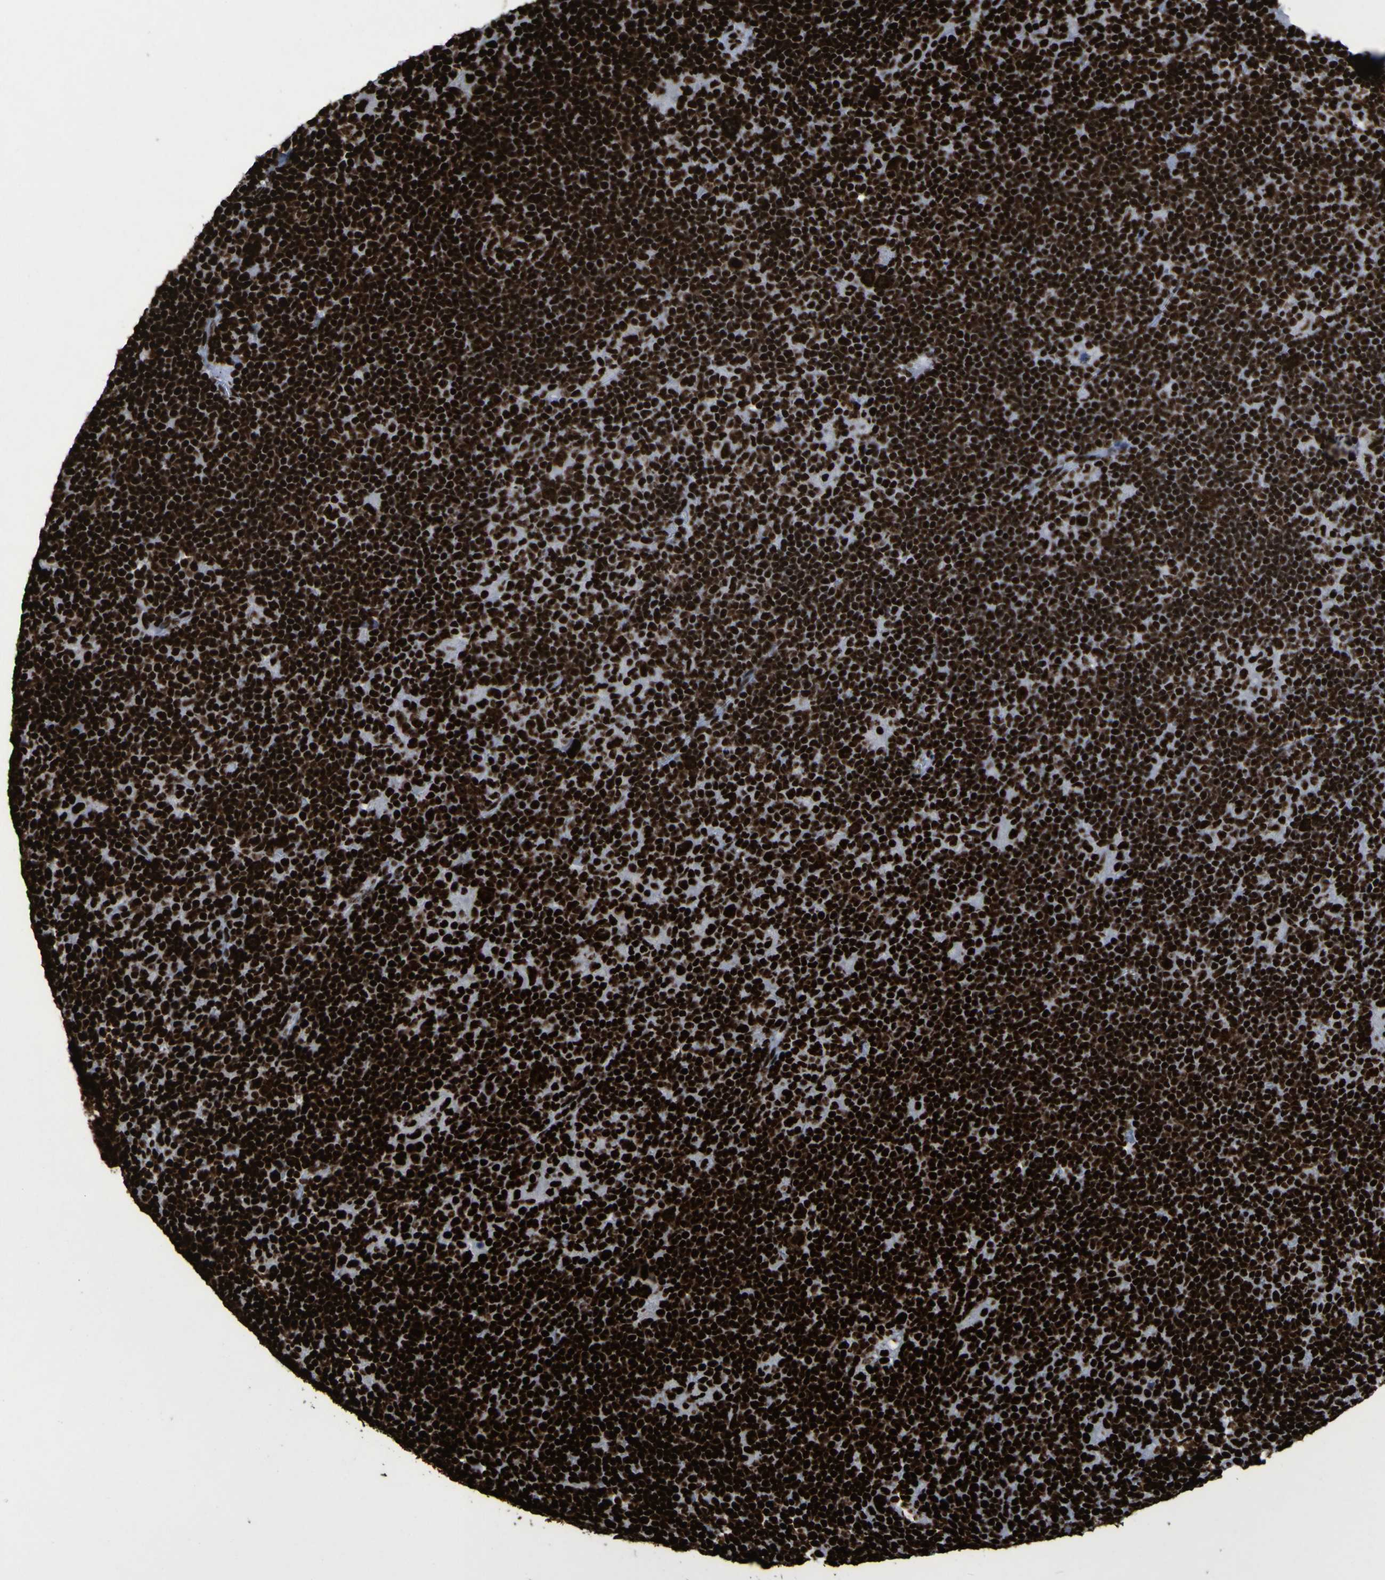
{"staining": {"intensity": "strong", "quantity": ">75%", "location": "nuclear"}, "tissue": "lymphoma", "cell_type": "Tumor cells", "image_type": "cancer", "snomed": [{"axis": "morphology", "description": "Hodgkin's disease, NOS"}, {"axis": "topography", "description": "Lymph node"}], "caption": "Immunohistochemical staining of human Hodgkin's disease reveals high levels of strong nuclear protein positivity in approximately >75% of tumor cells. (brown staining indicates protein expression, while blue staining denotes nuclei).", "gene": "NPM1", "patient": {"sex": "female", "age": 57}}